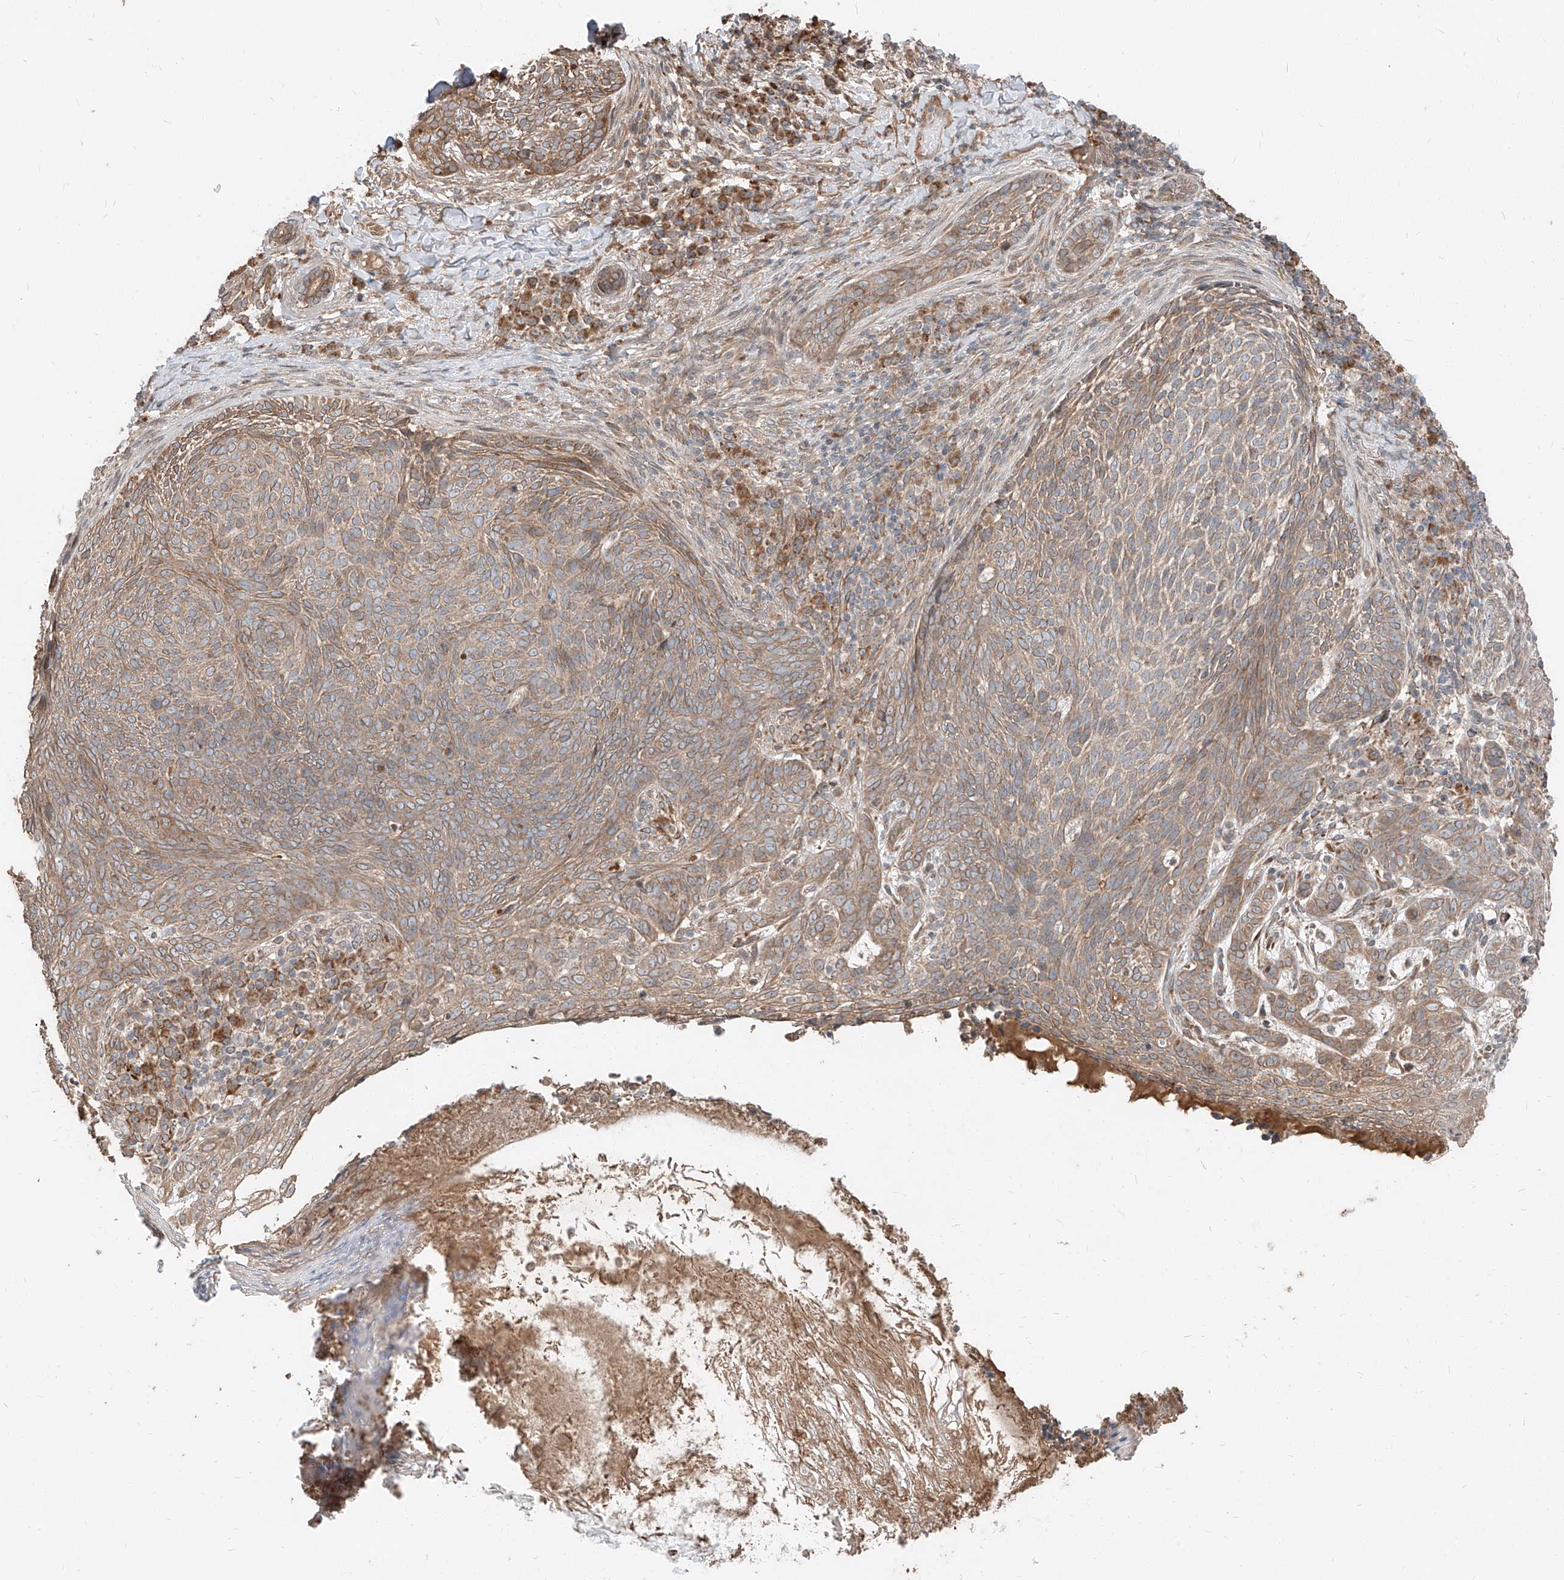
{"staining": {"intensity": "weak", "quantity": ">75%", "location": "cytoplasmic/membranous"}, "tissue": "skin cancer", "cell_type": "Tumor cells", "image_type": "cancer", "snomed": [{"axis": "morphology", "description": "Basal cell carcinoma"}, {"axis": "topography", "description": "Skin"}], "caption": "This photomicrograph reveals skin cancer (basal cell carcinoma) stained with immunohistochemistry to label a protein in brown. The cytoplasmic/membranous of tumor cells show weak positivity for the protein. Nuclei are counter-stained blue.", "gene": "STX19", "patient": {"sex": "male", "age": 85}}